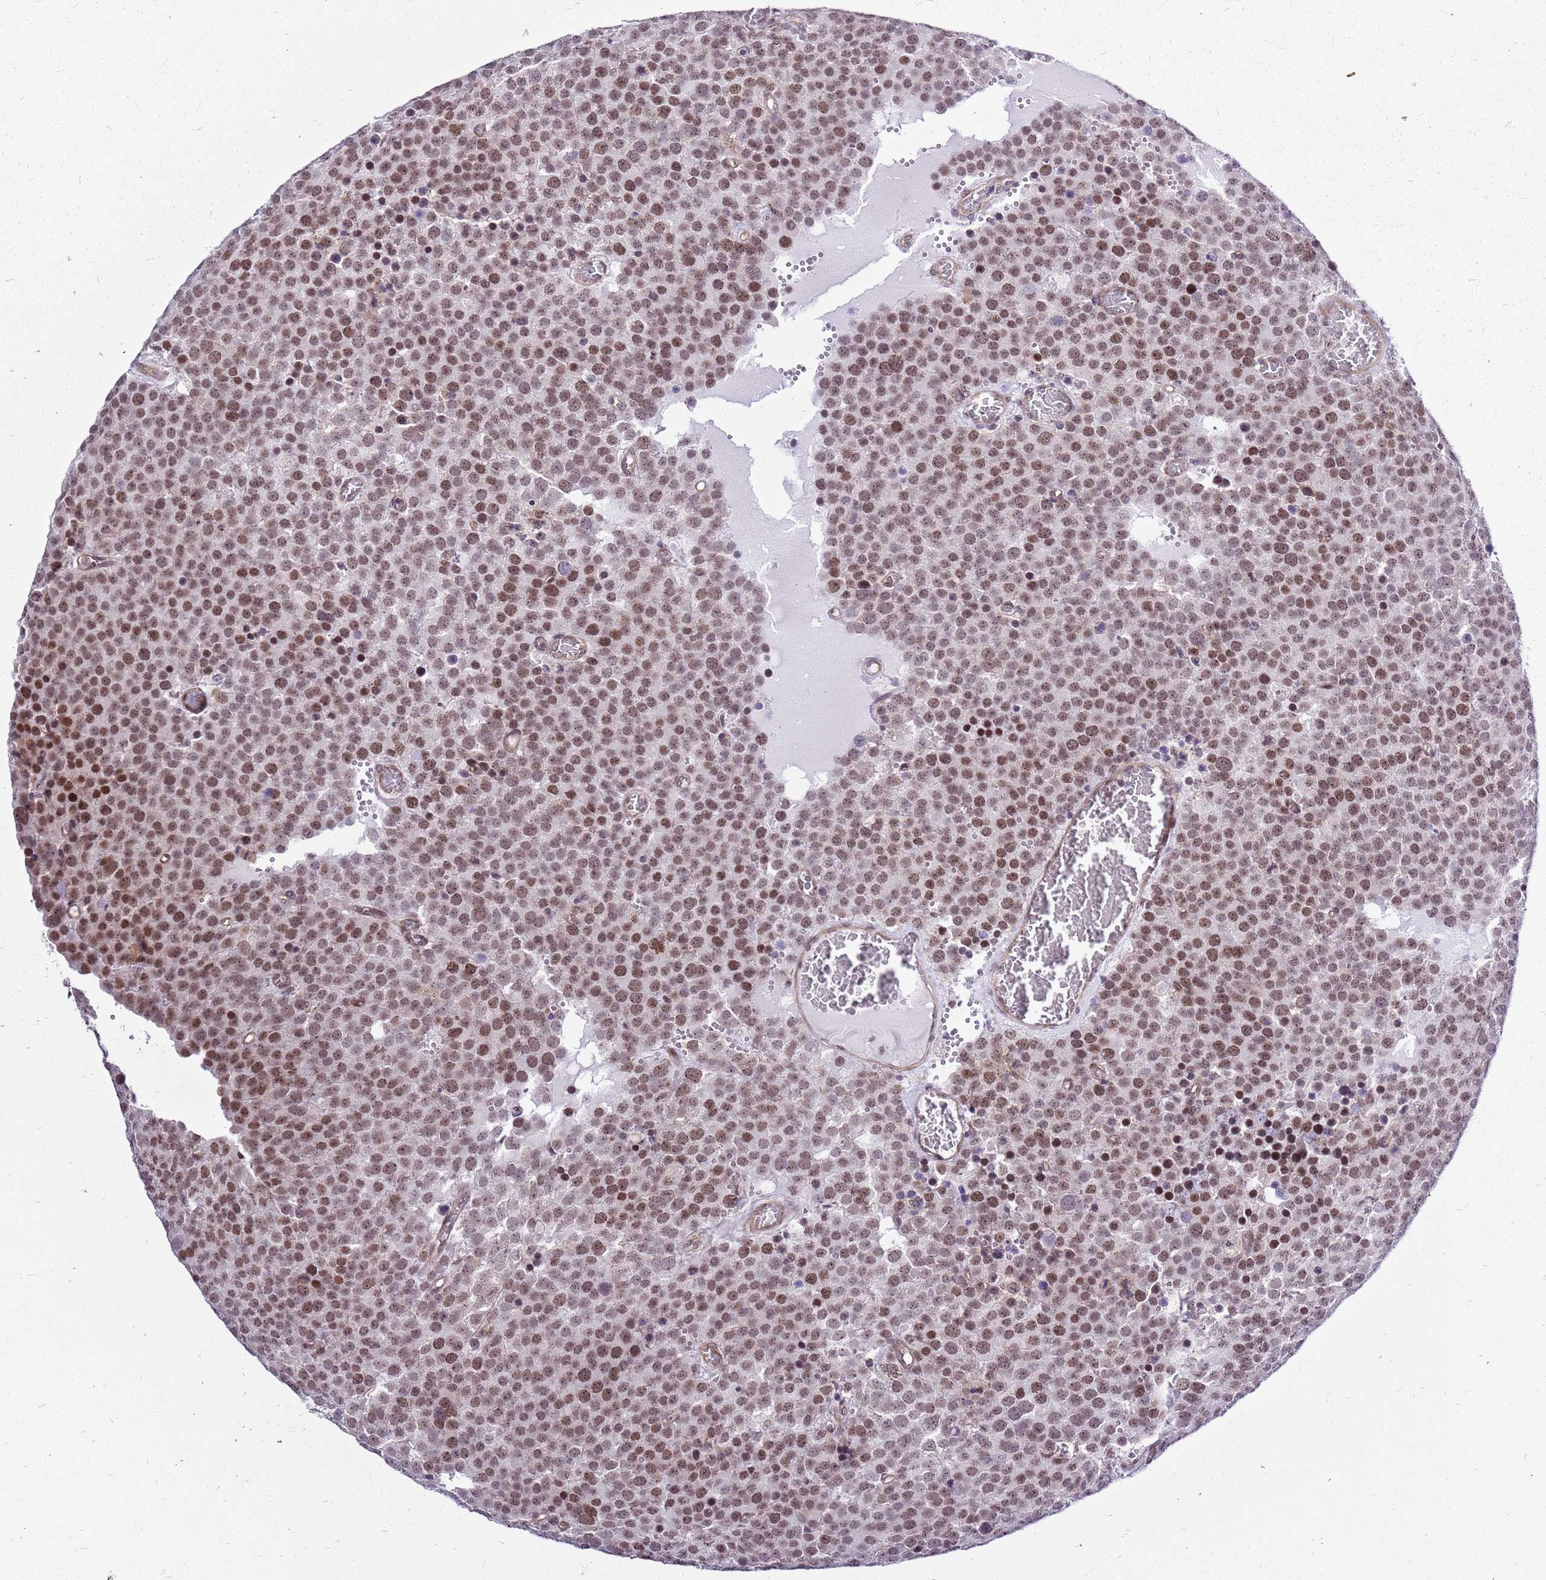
{"staining": {"intensity": "moderate", "quantity": ">75%", "location": "nuclear"}, "tissue": "testis cancer", "cell_type": "Tumor cells", "image_type": "cancer", "snomed": [{"axis": "morphology", "description": "Normal tissue, NOS"}, {"axis": "morphology", "description": "Seminoma, NOS"}, {"axis": "topography", "description": "Testis"}], "caption": "Protein analysis of testis cancer (seminoma) tissue reveals moderate nuclear expression in approximately >75% of tumor cells. The protein is stained brown, and the nuclei are stained in blue (DAB (3,3'-diaminobenzidine) IHC with brightfield microscopy, high magnification).", "gene": "CCDC166", "patient": {"sex": "male", "age": 71}}